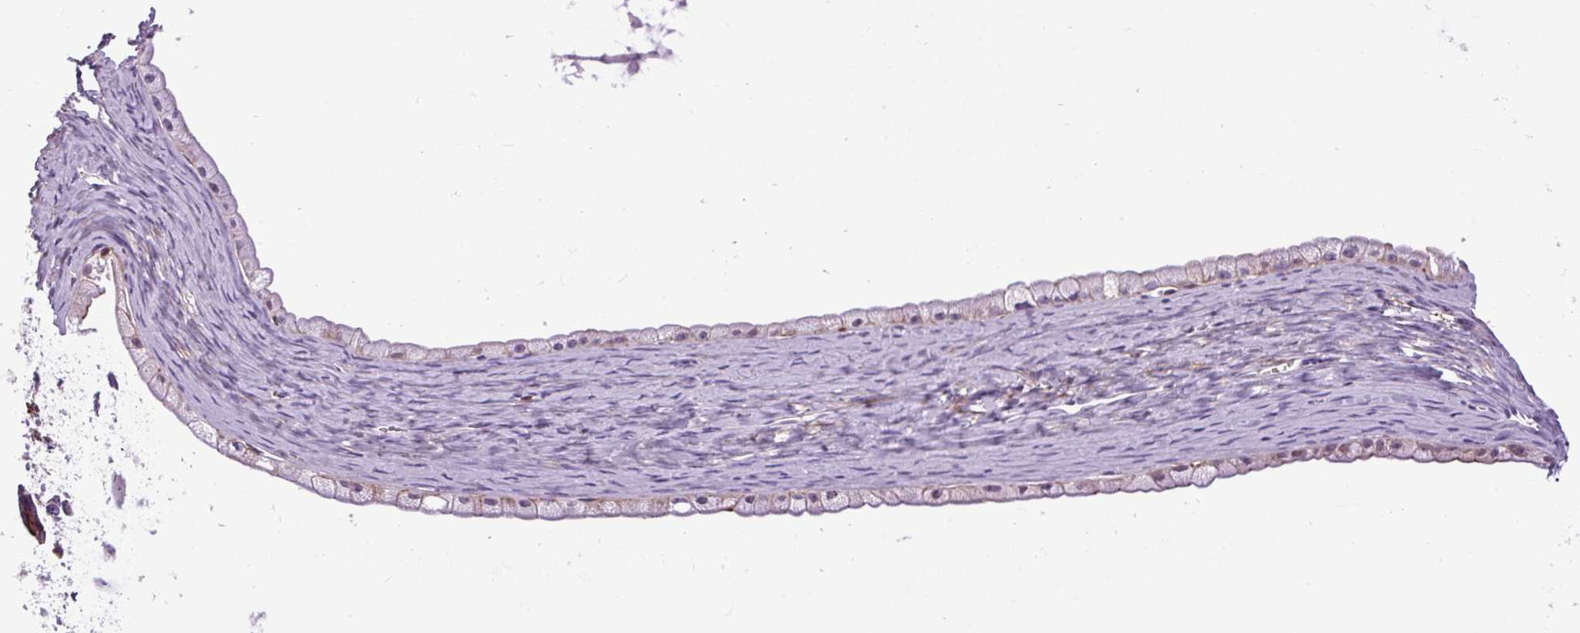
{"staining": {"intensity": "moderate", "quantity": "<25%", "location": "nuclear"}, "tissue": "ovarian cancer", "cell_type": "Tumor cells", "image_type": "cancer", "snomed": [{"axis": "morphology", "description": "Cystadenocarcinoma, mucinous, NOS"}, {"axis": "topography", "description": "Ovary"}], "caption": "Protein staining of ovarian mucinous cystadenocarcinoma tissue reveals moderate nuclear positivity in approximately <25% of tumor cells.", "gene": "ZNF197", "patient": {"sex": "female", "age": 61}}